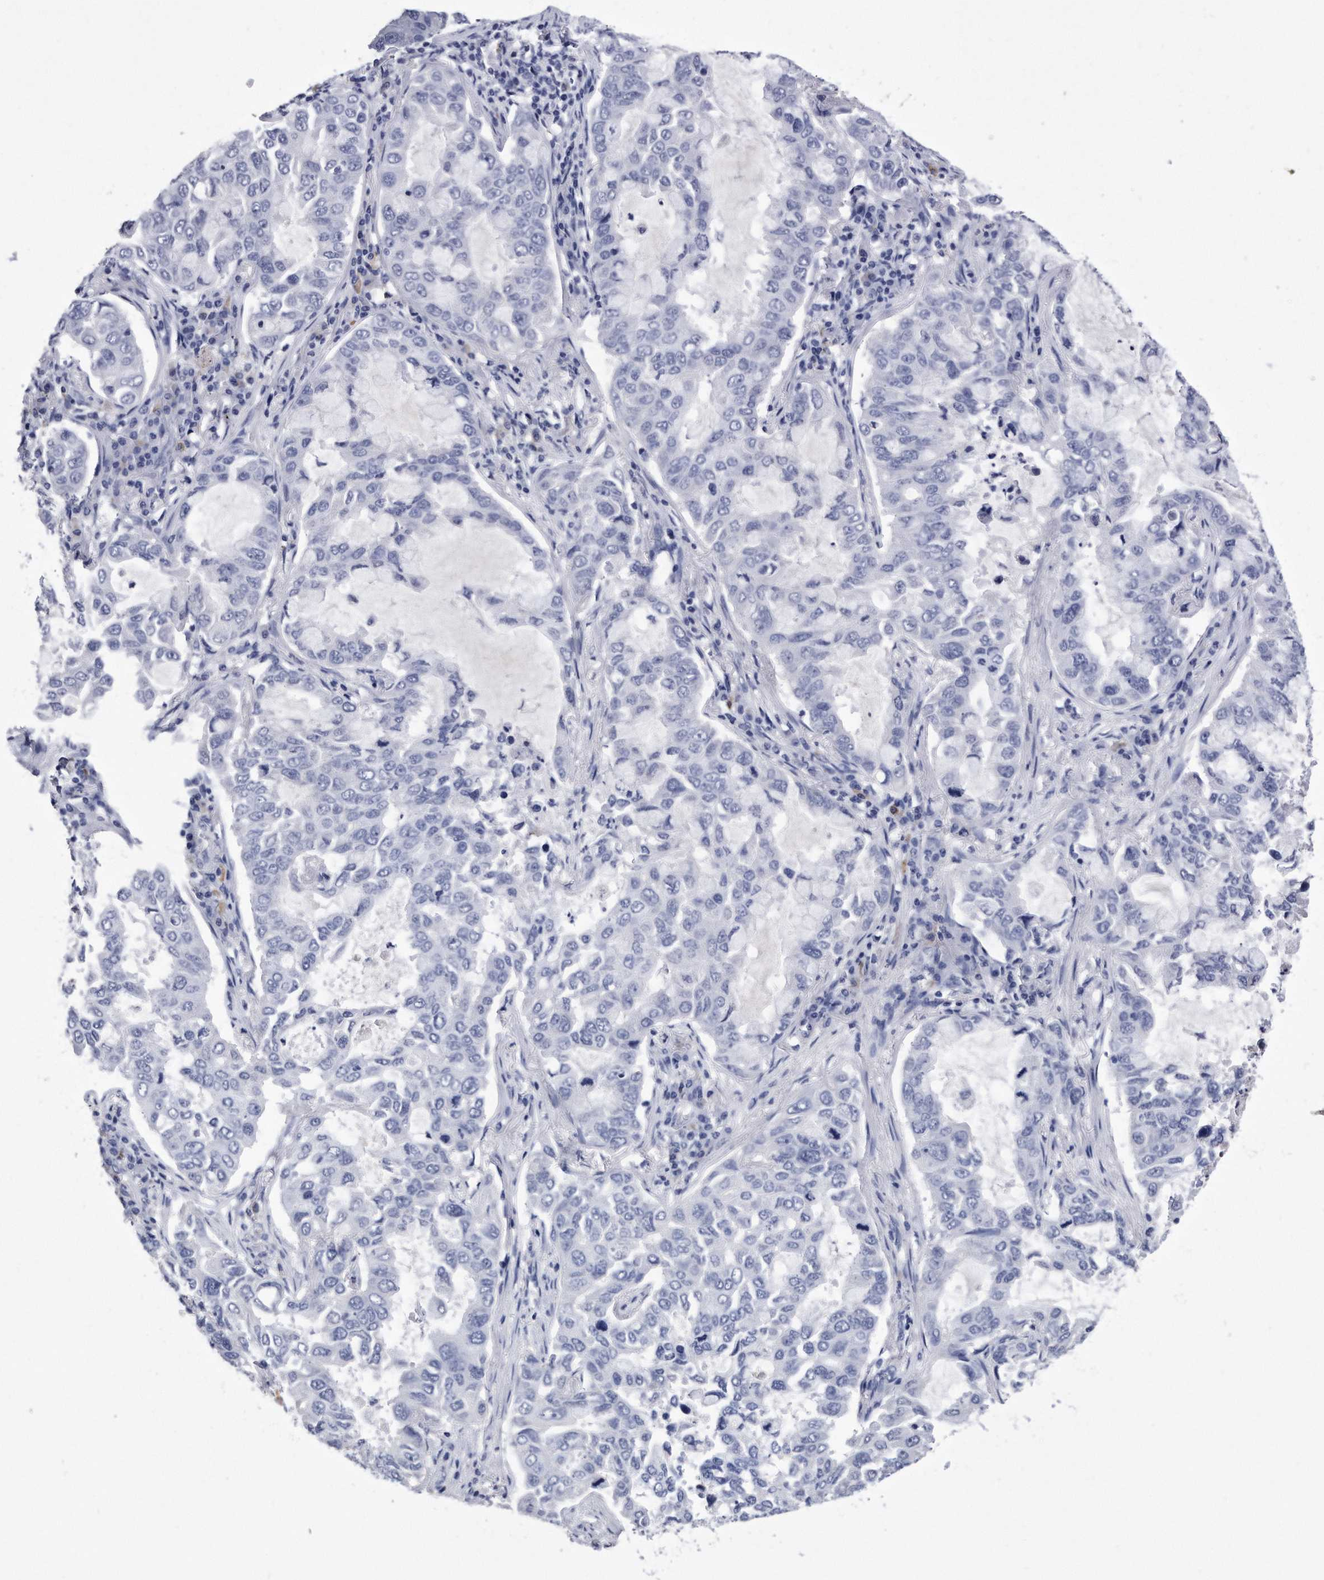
{"staining": {"intensity": "negative", "quantity": "none", "location": "none"}, "tissue": "lung cancer", "cell_type": "Tumor cells", "image_type": "cancer", "snomed": [{"axis": "morphology", "description": "Adenocarcinoma, NOS"}, {"axis": "topography", "description": "Lung"}], "caption": "Immunohistochemical staining of lung cancer reveals no significant expression in tumor cells.", "gene": "KCTD8", "patient": {"sex": "male", "age": 64}}